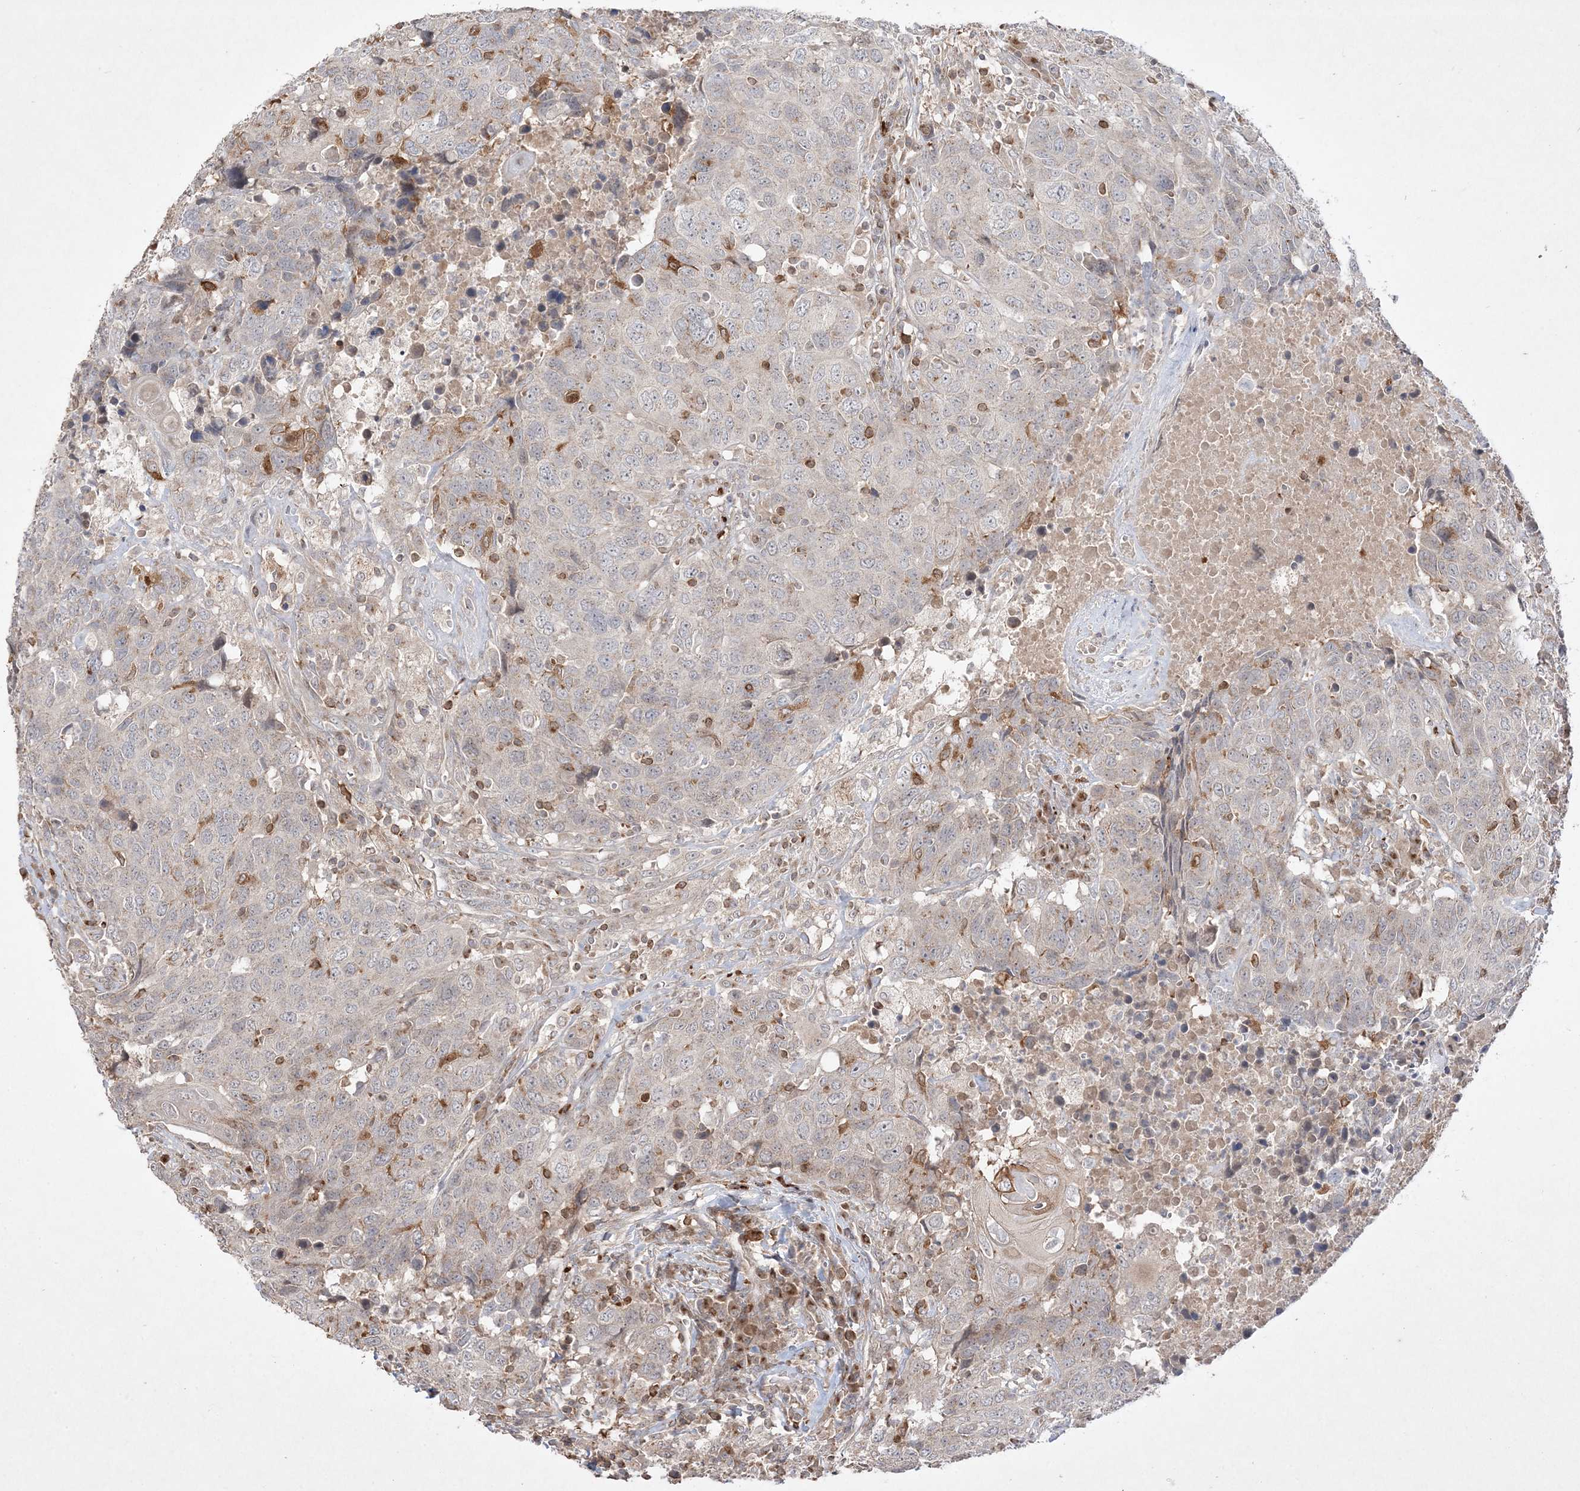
{"staining": {"intensity": "negative", "quantity": "none", "location": "none"}, "tissue": "head and neck cancer", "cell_type": "Tumor cells", "image_type": "cancer", "snomed": [{"axis": "morphology", "description": "Squamous cell carcinoma, NOS"}, {"axis": "topography", "description": "Head-Neck"}], "caption": "Immunohistochemical staining of head and neck cancer (squamous cell carcinoma) displays no significant staining in tumor cells. (DAB immunohistochemistry (IHC) with hematoxylin counter stain).", "gene": "CLNK", "patient": {"sex": "male", "age": 66}}